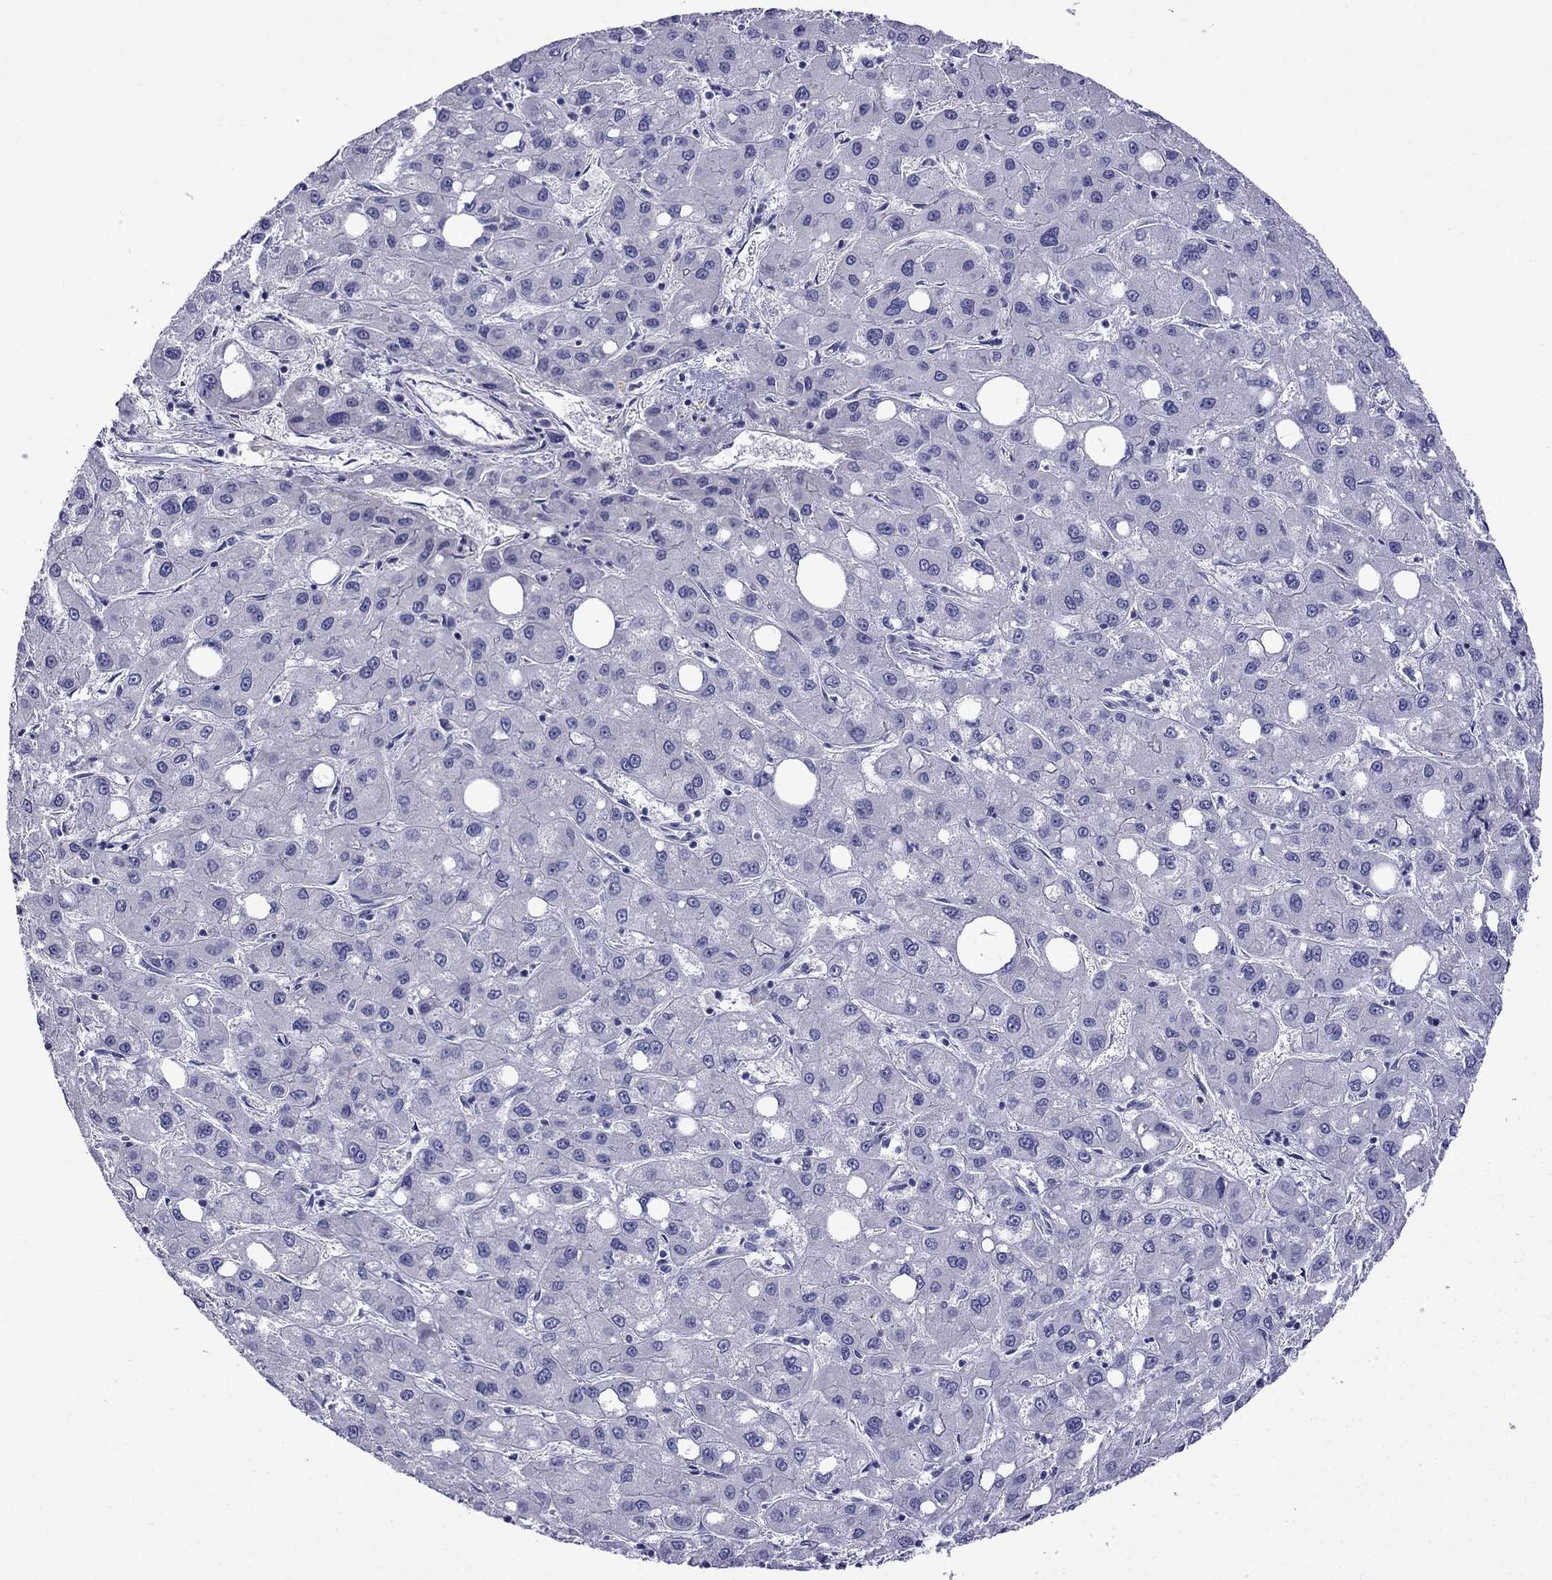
{"staining": {"intensity": "negative", "quantity": "none", "location": "none"}, "tissue": "liver cancer", "cell_type": "Tumor cells", "image_type": "cancer", "snomed": [{"axis": "morphology", "description": "Carcinoma, Hepatocellular, NOS"}, {"axis": "topography", "description": "Liver"}], "caption": "This is an immunohistochemistry micrograph of human liver cancer. There is no staining in tumor cells.", "gene": "PATE1", "patient": {"sex": "male", "age": 73}}